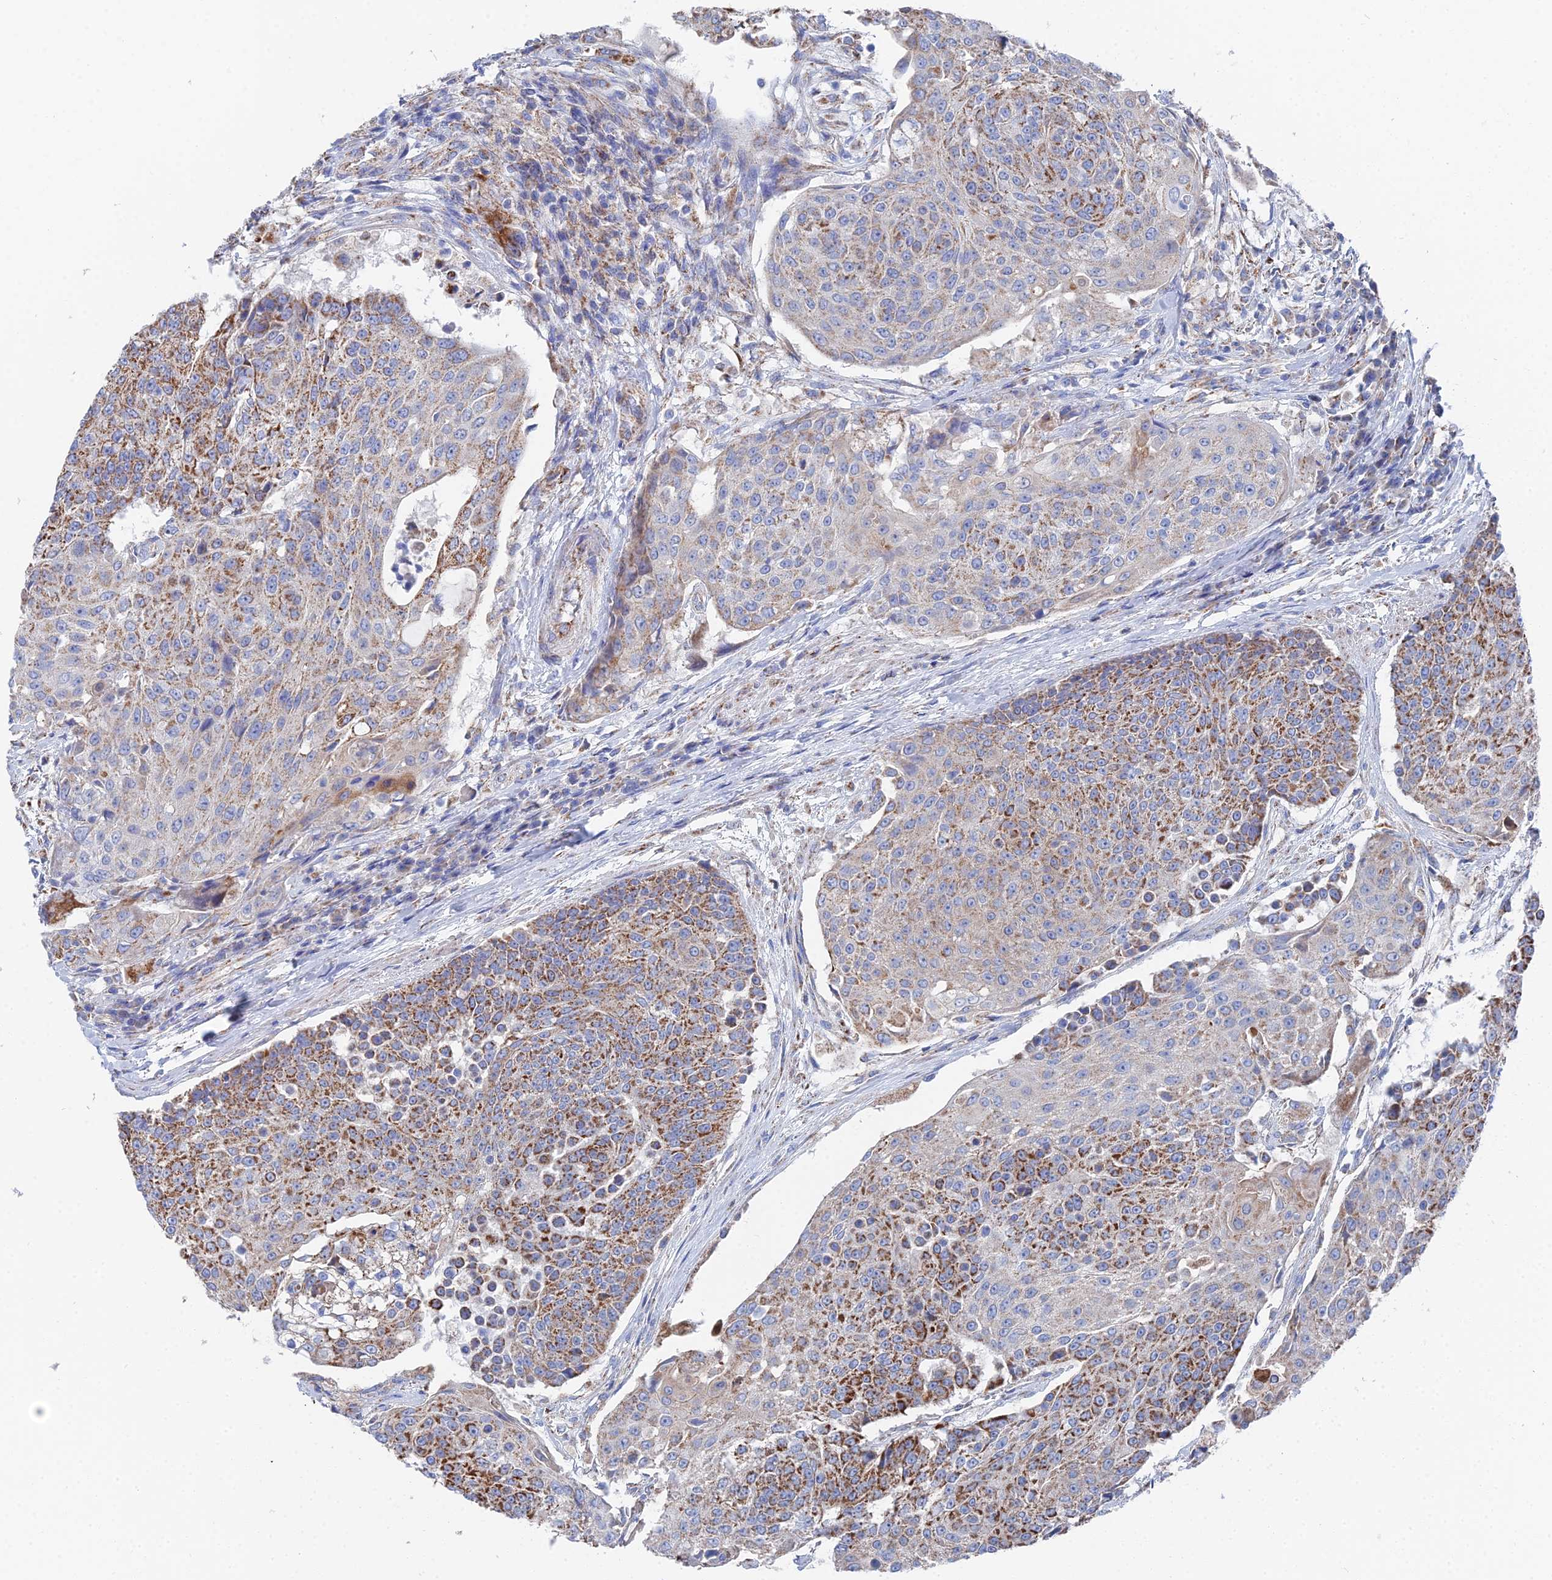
{"staining": {"intensity": "moderate", "quantity": ">75%", "location": "cytoplasmic/membranous"}, "tissue": "urothelial cancer", "cell_type": "Tumor cells", "image_type": "cancer", "snomed": [{"axis": "morphology", "description": "Urothelial carcinoma, High grade"}, {"axis": "topography", "description": "Urinary bladder"}], "caption": "DAB immunohistochemical staining of high-grade urothelial carcinoma demonstrates moderate cytoplasmic/membranous protein positivity in about >75% of tumor cells. (DAB IHC with brightfield microscopy, high magnification).", "gene": "IFT80", "patient": {"sex": "female", "age": 63}}